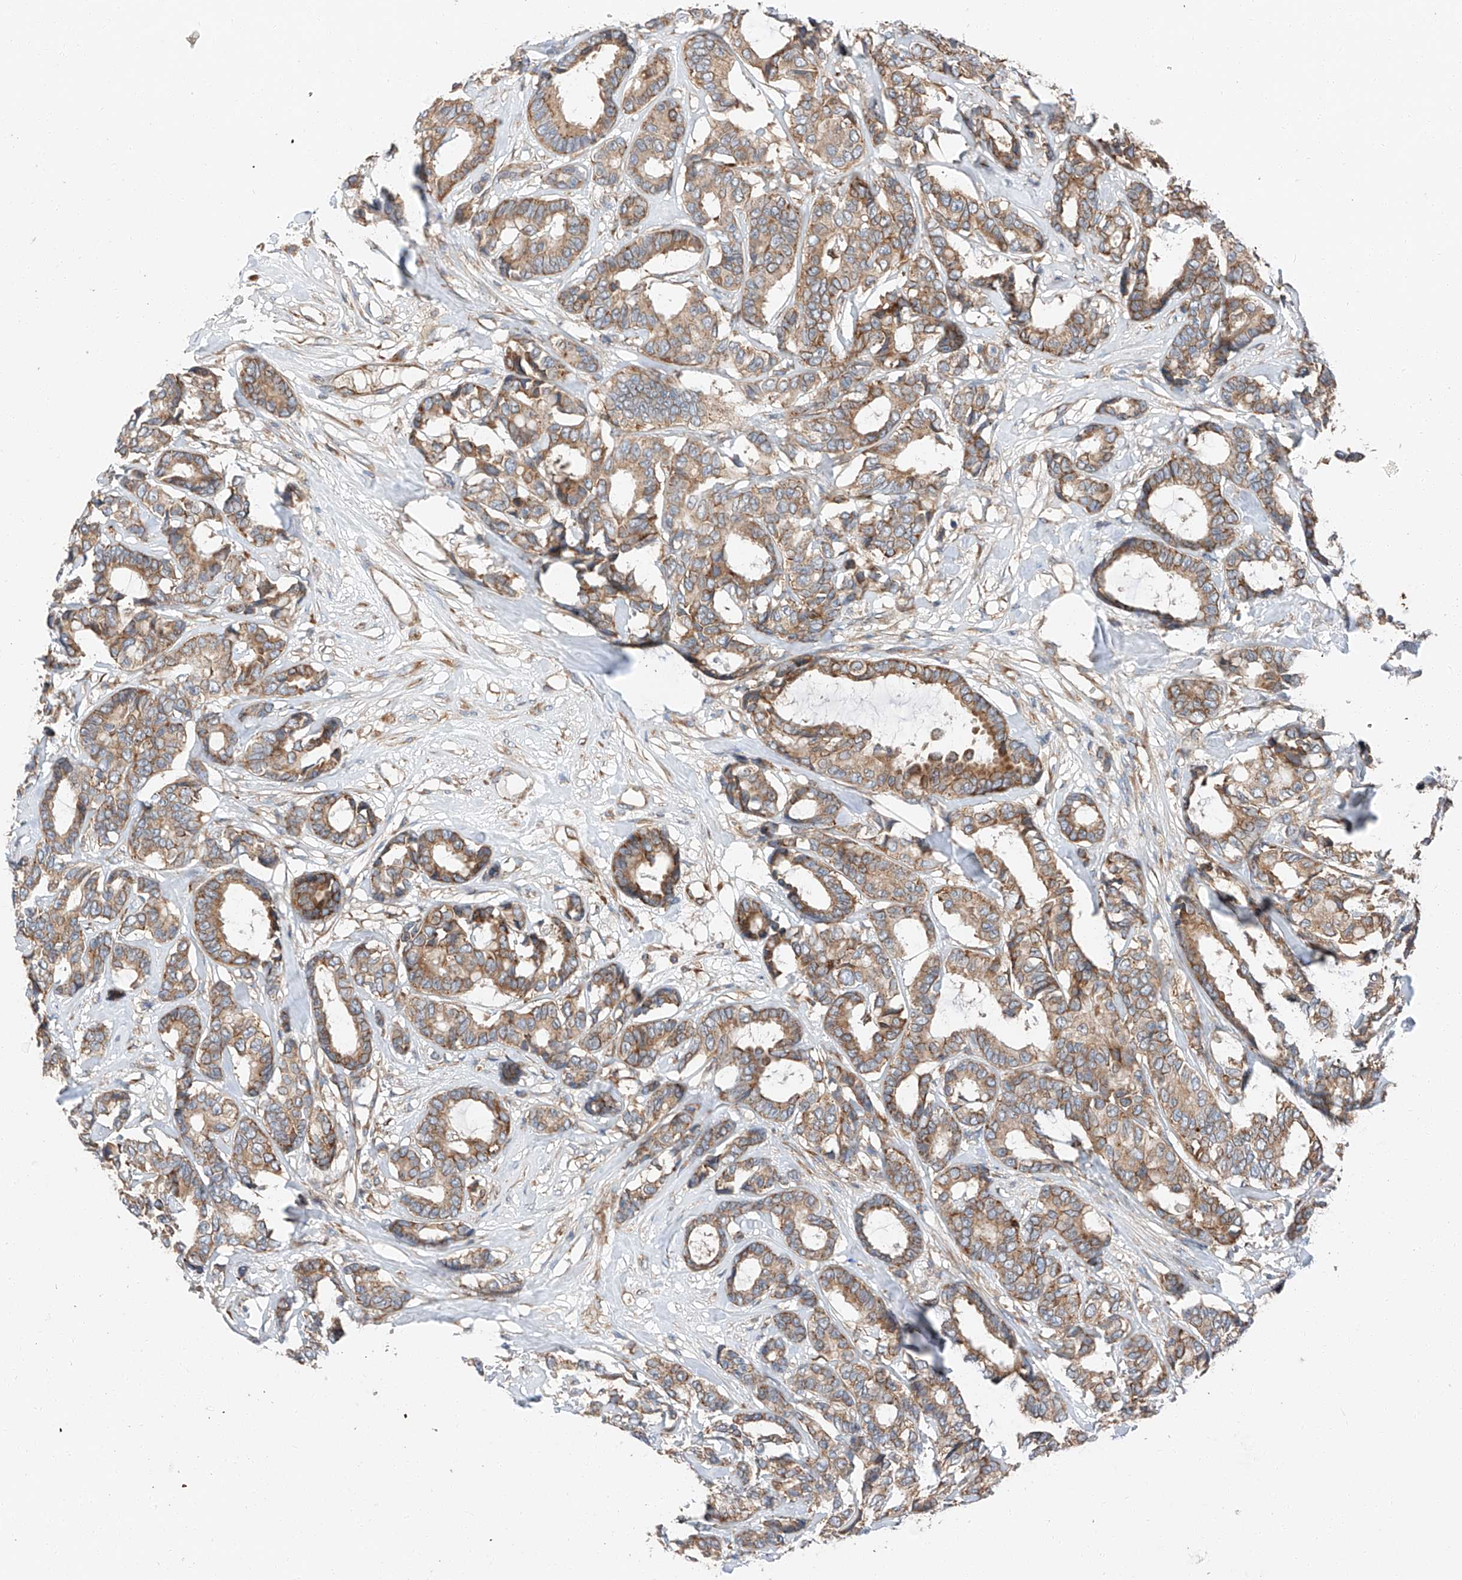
{"staining": {"intensity": "moderate", "quantity": ">75%", "location": "cytoplasmic/membranous"}, "tissue": "breast cancer", "cell_type": "Tumor cells", "image_type": "cancer", "snomed": [{"axis": "morphology", "description": "Duct carcinoma"}, {"axis": "topography", "description": "Breast"}], "caption": "A brown stain highlights moderate cytoplasmic/membranous positivity of a protein in human infiltrating ductal carcinoma (breast) tumor cells.", "gene": "ZC3H15", "patient": {"sex": "female", "age": 87}}